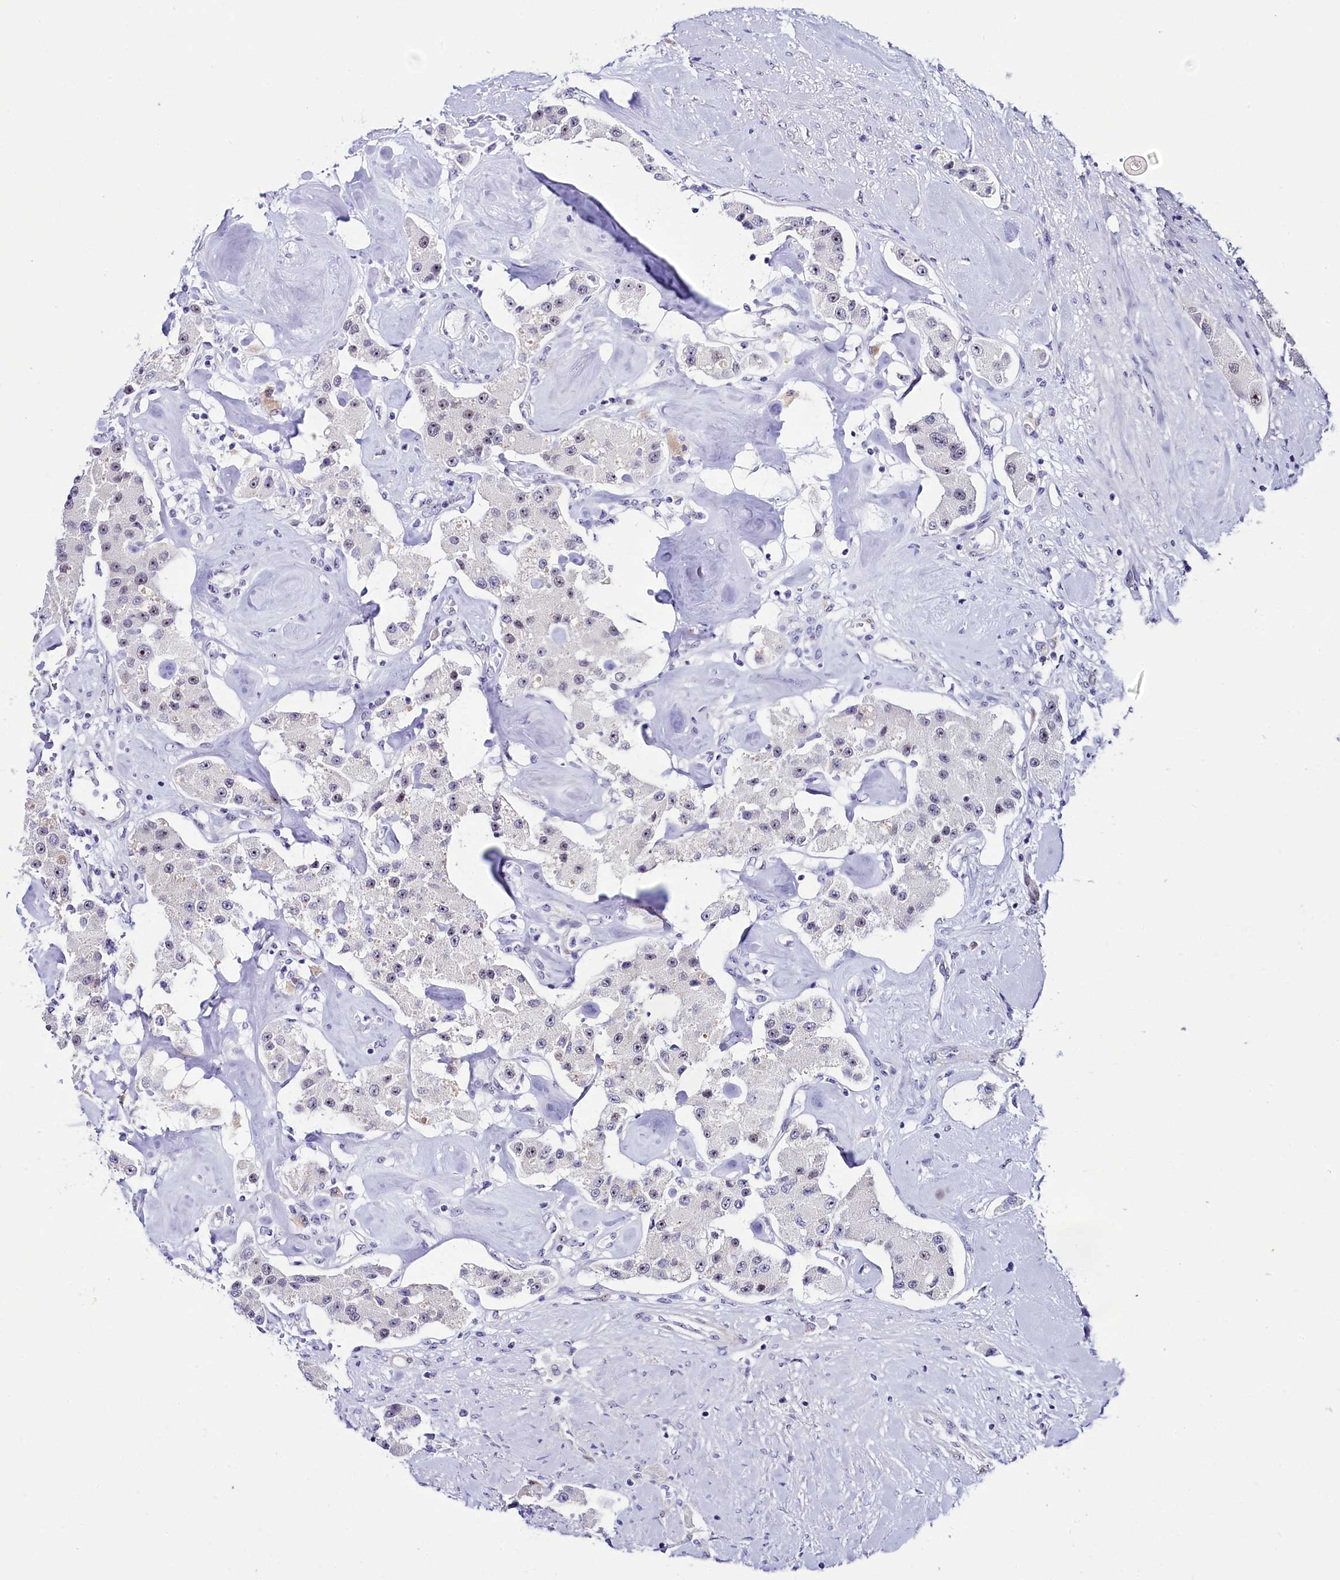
{"staining": {"intensity": "negative", "quantity": "none", "location": "none"}, "tissue": "carcinoid", "cell_type": "Tumor cells", "image_type": "cancer", "snomed": [{"axis": "morphology", "description": "Carcinoid, malignant, NOS"}, {"axis": "topography", "description": "Pancreas"}], "caption": "IHC of human carcinoid (malignant) reveals no expression in tumor cells.", "gene": "TCOF1", "patient": {"sex": "male", "age": 41}}